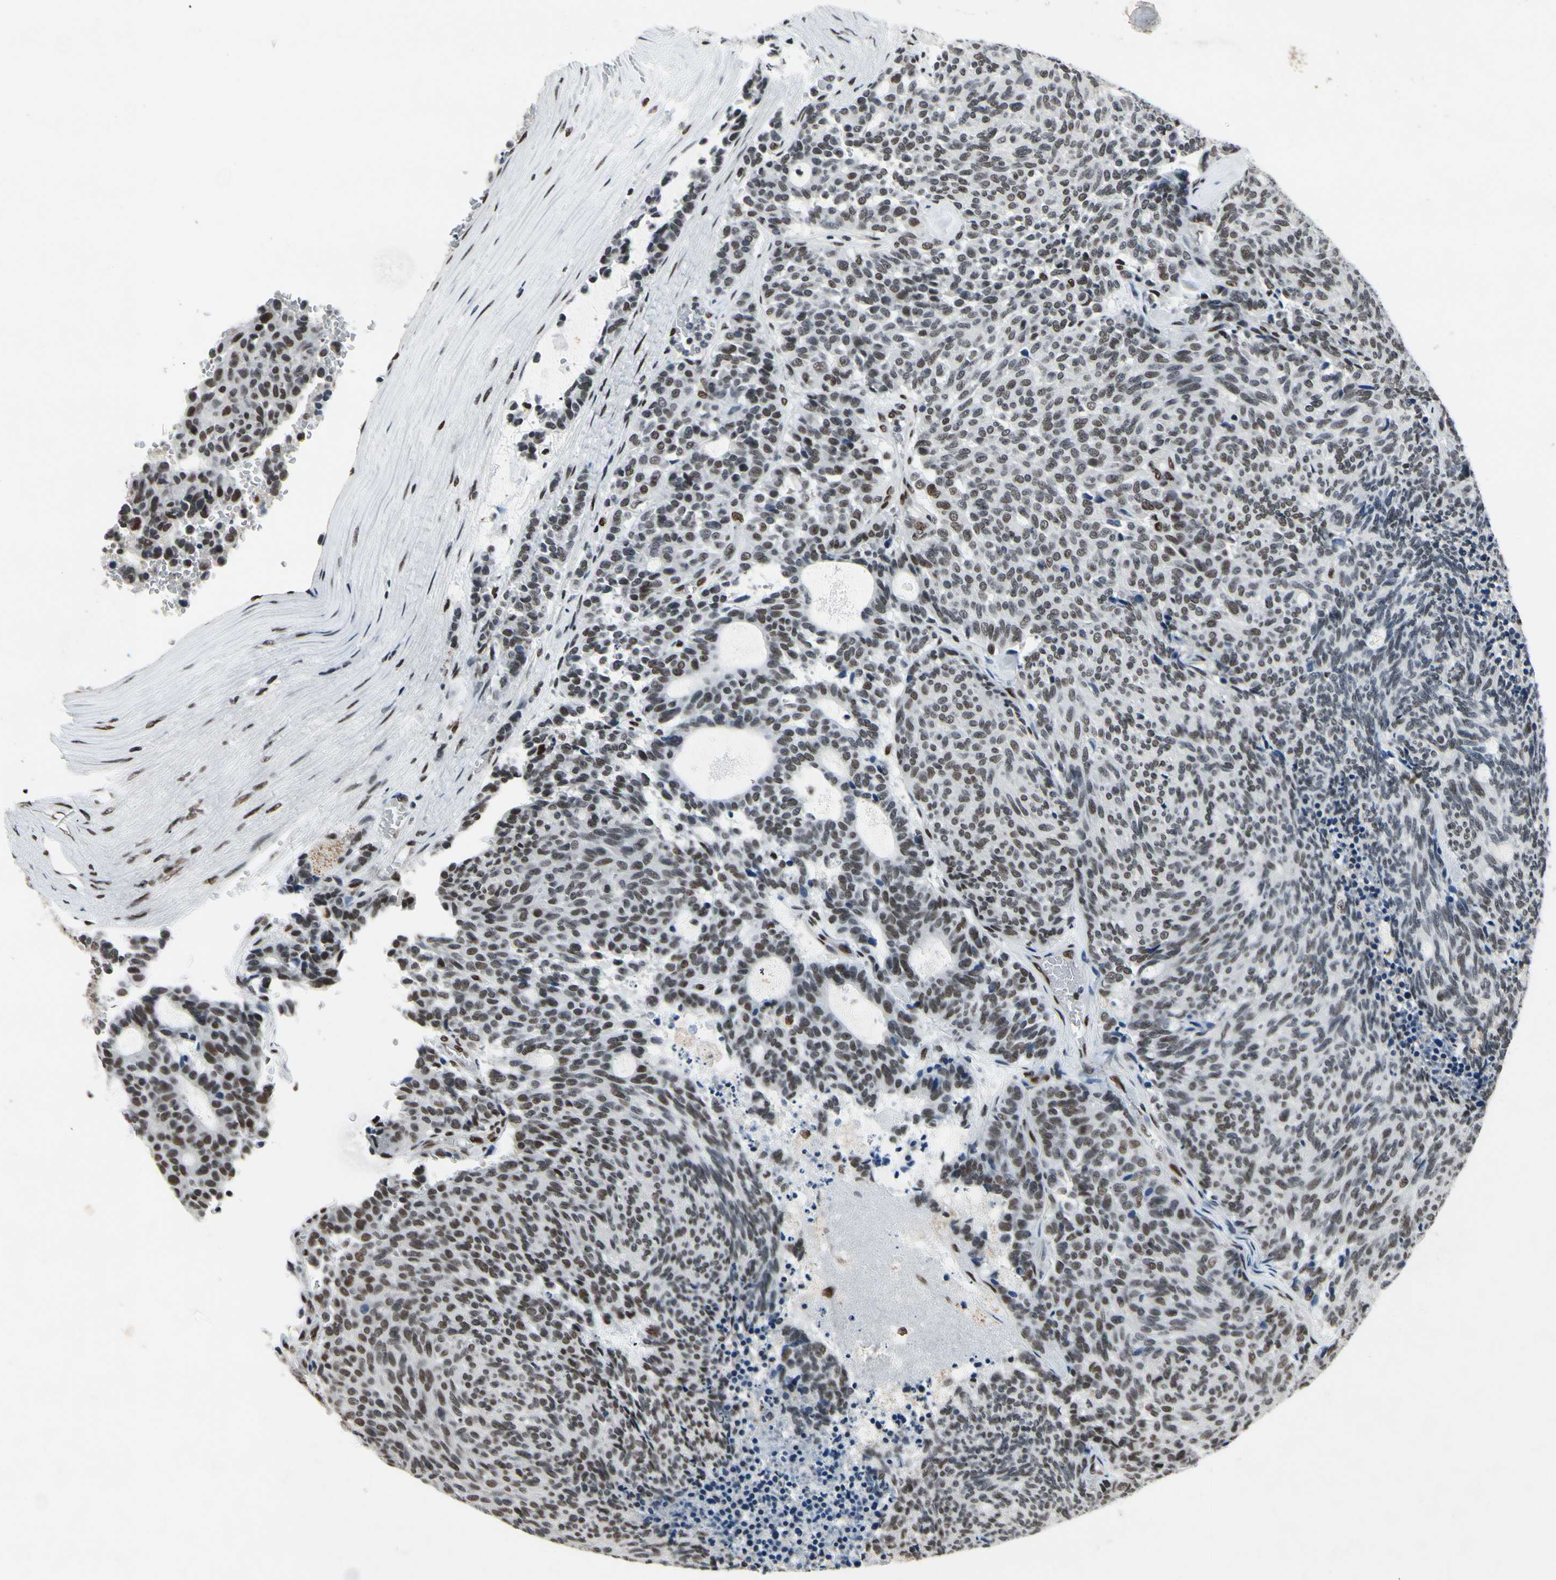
{"staining": {"intensity": "moderate", "quantity": "25%-75%", "location": "nuclear"}, "tissue": "carcinoid", "cell_type": "Tumor cells", "image_type": "cancer", "snomed": [{"axis": "morphology", "description": "Carcinoid, malignant, NOS"}, {"axis": "topography", "description": "Pancreas"}], "caption": "Carcinoid stained with DAB (3,3'-diaminobenzidine) IHC reveals medium levels of moderate nuclear positivity in about 25%-75% of tumor cells.", "gene": "RECQL", "patient": {"sex": "female", "age": 54}}